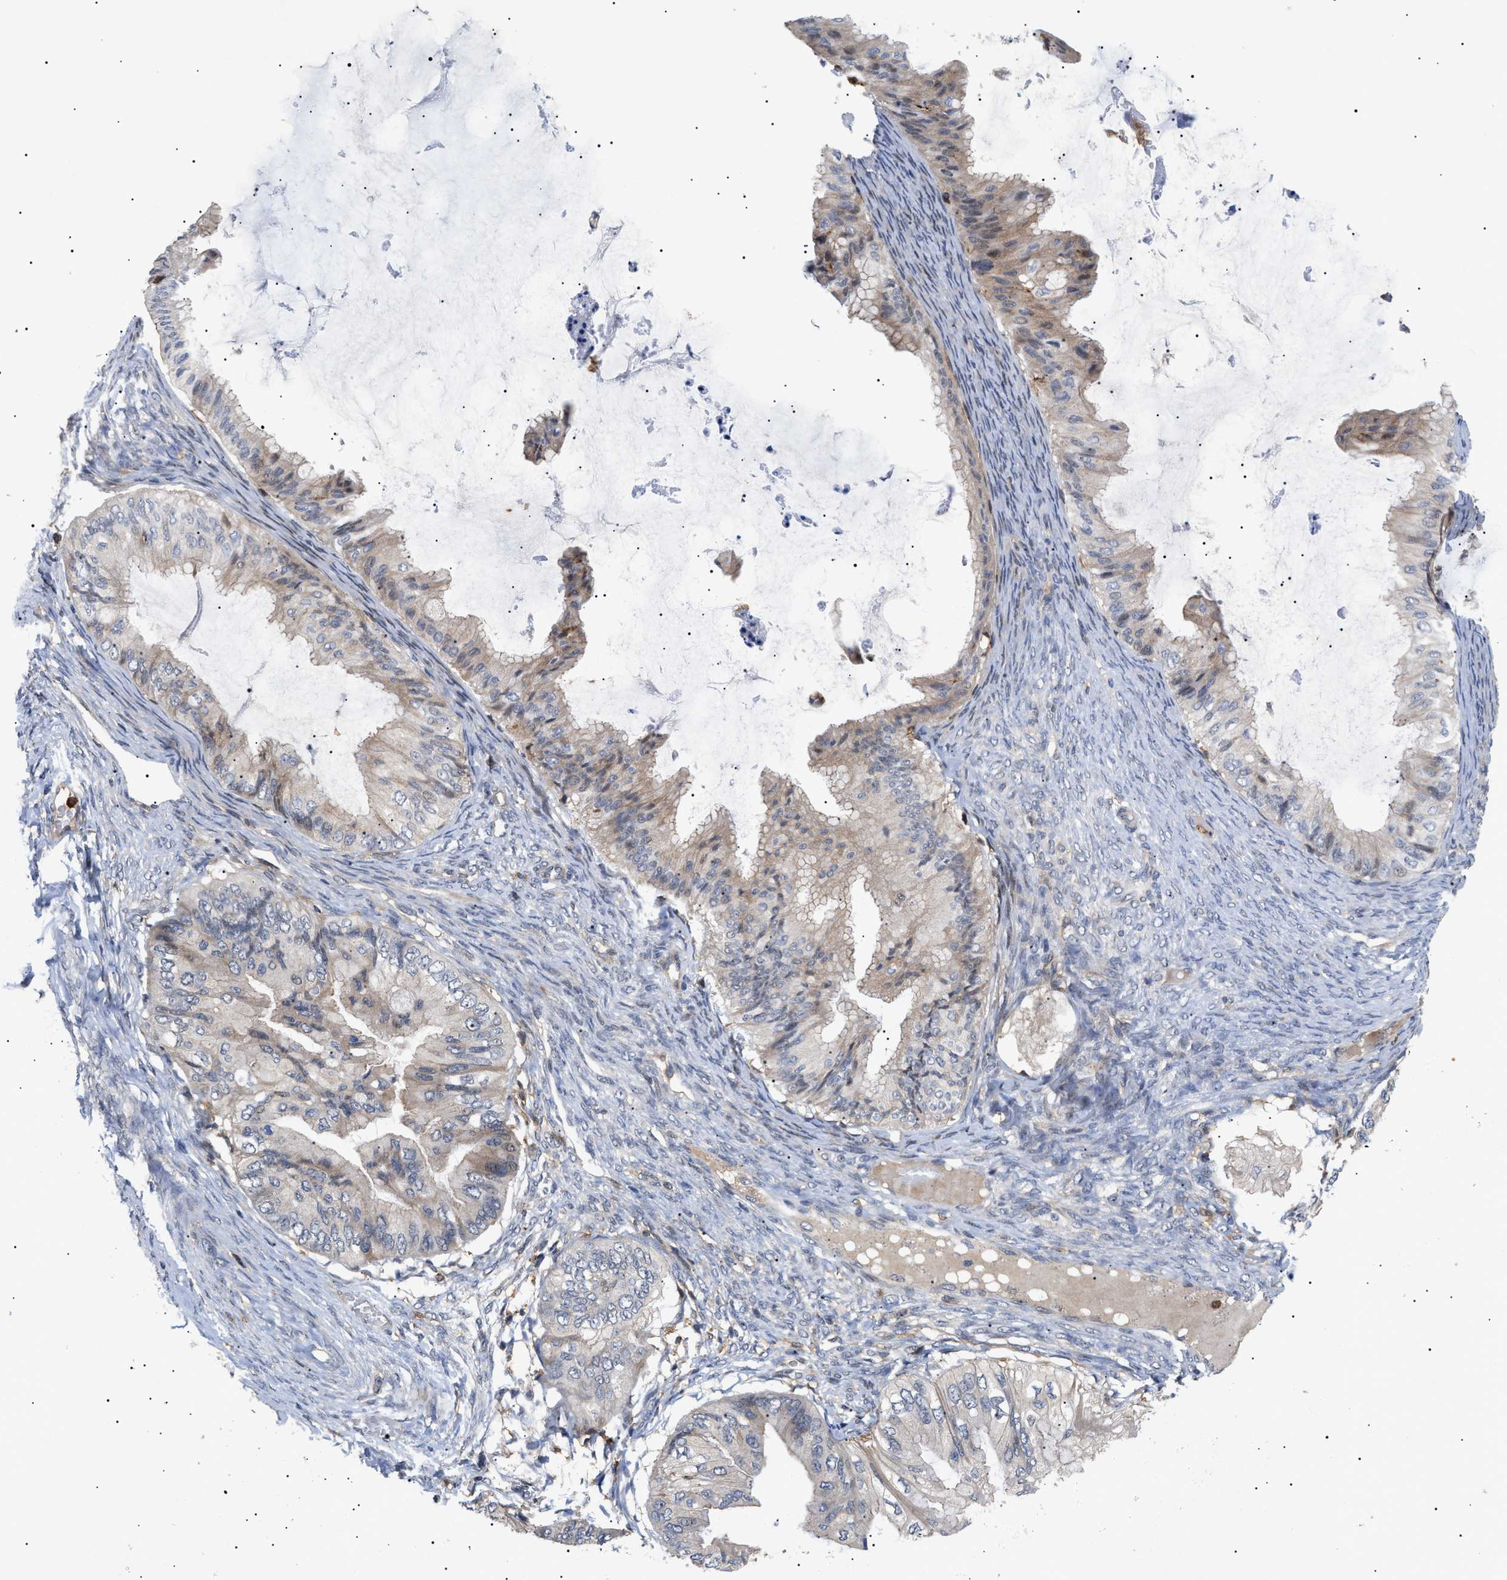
{"staining": {"intensity": "weak", "quantity": "25%-75%", "location": "cytoplasmic/membranous"}, "tissue": "ovarian cancer", "cell_type": "Tumor cells", "image_type": "cancer", "snomed": [{"axis": "morphology", "description": "Cystadenocarcinoma, mucinous, NOS"}, {"axis": "topography", "description": "Ovary"}], "caption": "Tumor cells show low levels of weak cytoplasmic/membranous positivity in approximately 25%-75% of cells in human ovarian cancer (mucinous cystadenocarcinoma).", "gene": "CD300A", "patient": {"sex": "female", "age": 61}}